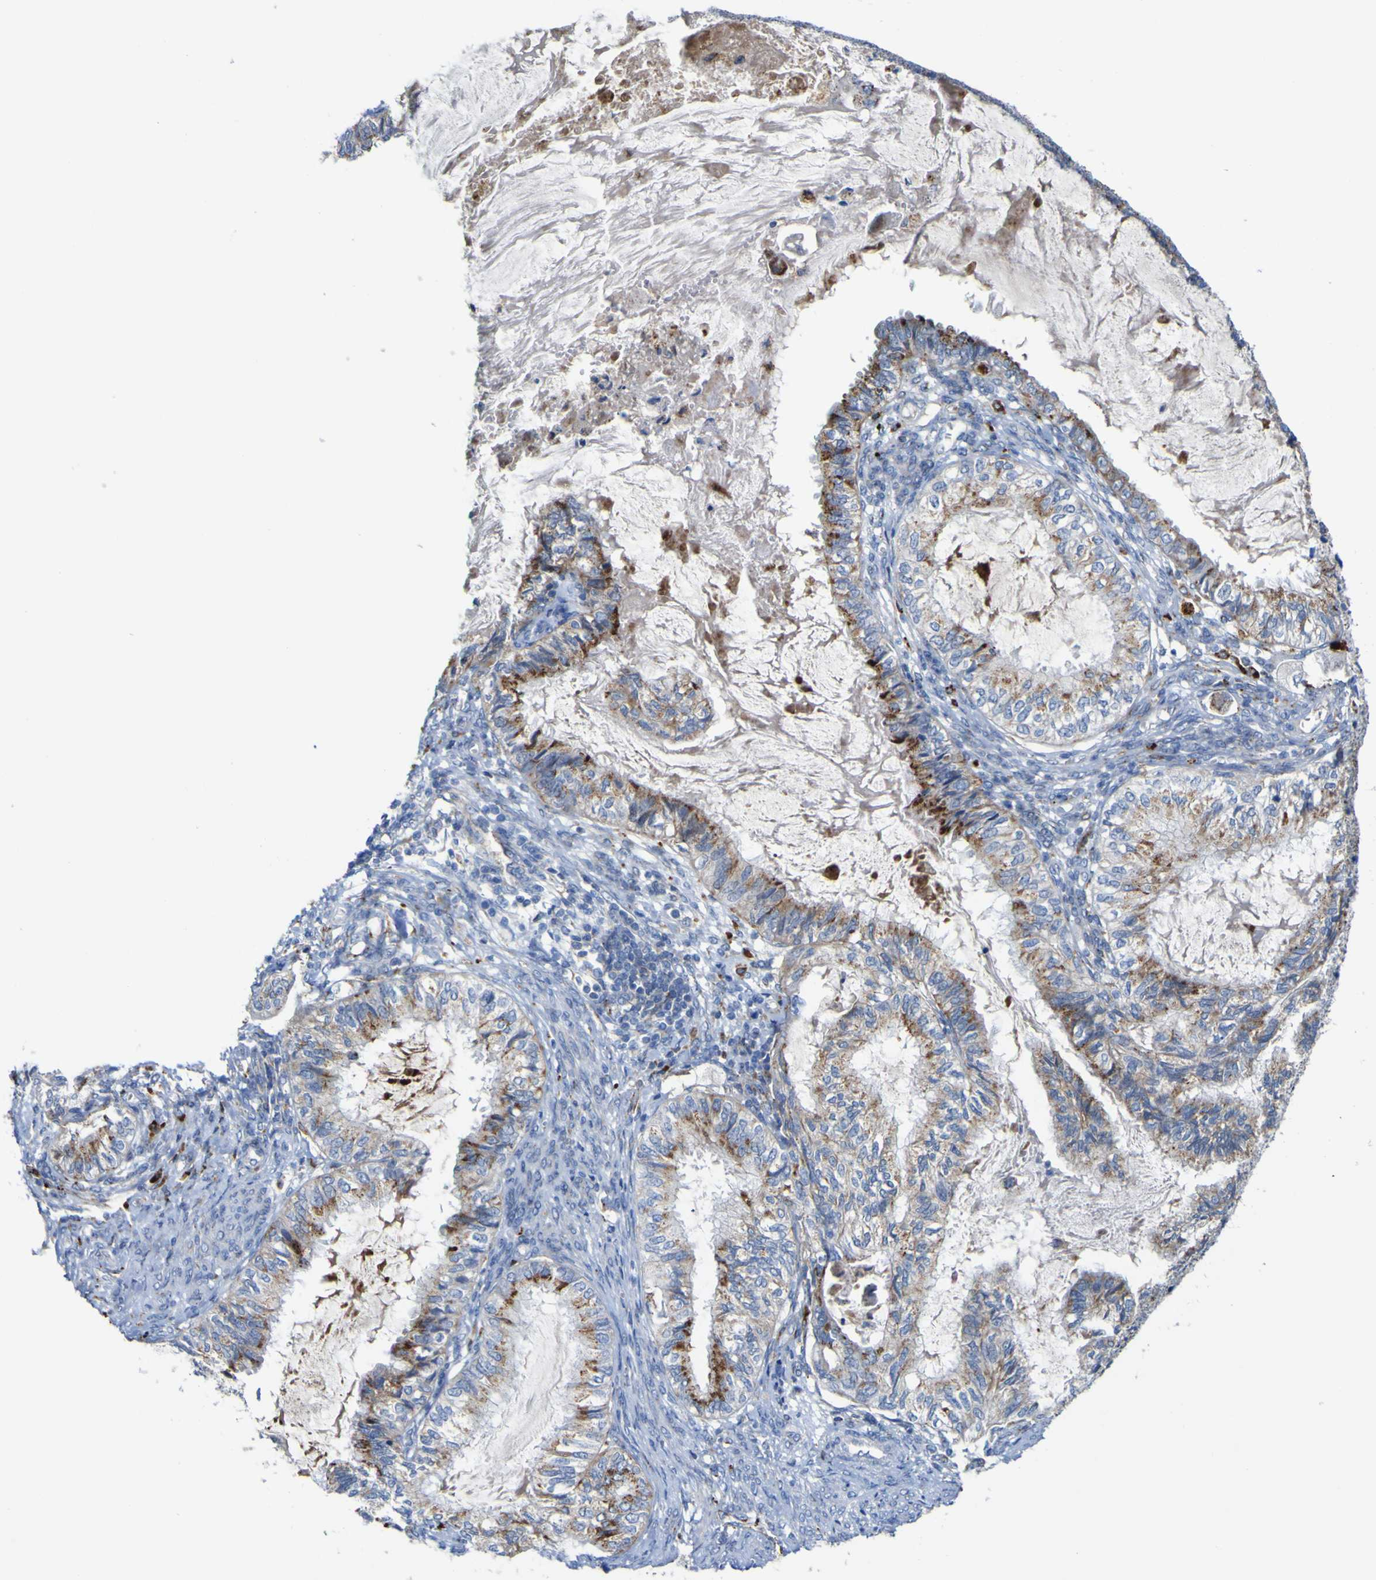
{"staining": {"intensity": "moderate", "quantity": "25%-75%", "location": "cytoplasmic/membranous"}, "tissue": "cervical cancer", "cell_type": "Tumor cells", "image_type": "cancer", "snomed": [{"axis": "morphology", "description": "Normal tissue, NOS"}, {"axis": "morphology", "description": "Adenocarcinoma, NOS"}, {"axis": "topography", "description": "Cervix"}, {"axis": "topography", "description": "Endometrium"}], "caption": "Protein staining displays moderate cytoplasmic/membranous positivity in approximately 25%-75% of tumor cells in adenocarcinoma (cervical). (Stains: DAB in brown, nuclei in blue, Microscopy: brightfield microscopy at high magnification).", "gene": "PTPRF", "patient": {"sex": "female", "age": 86}}